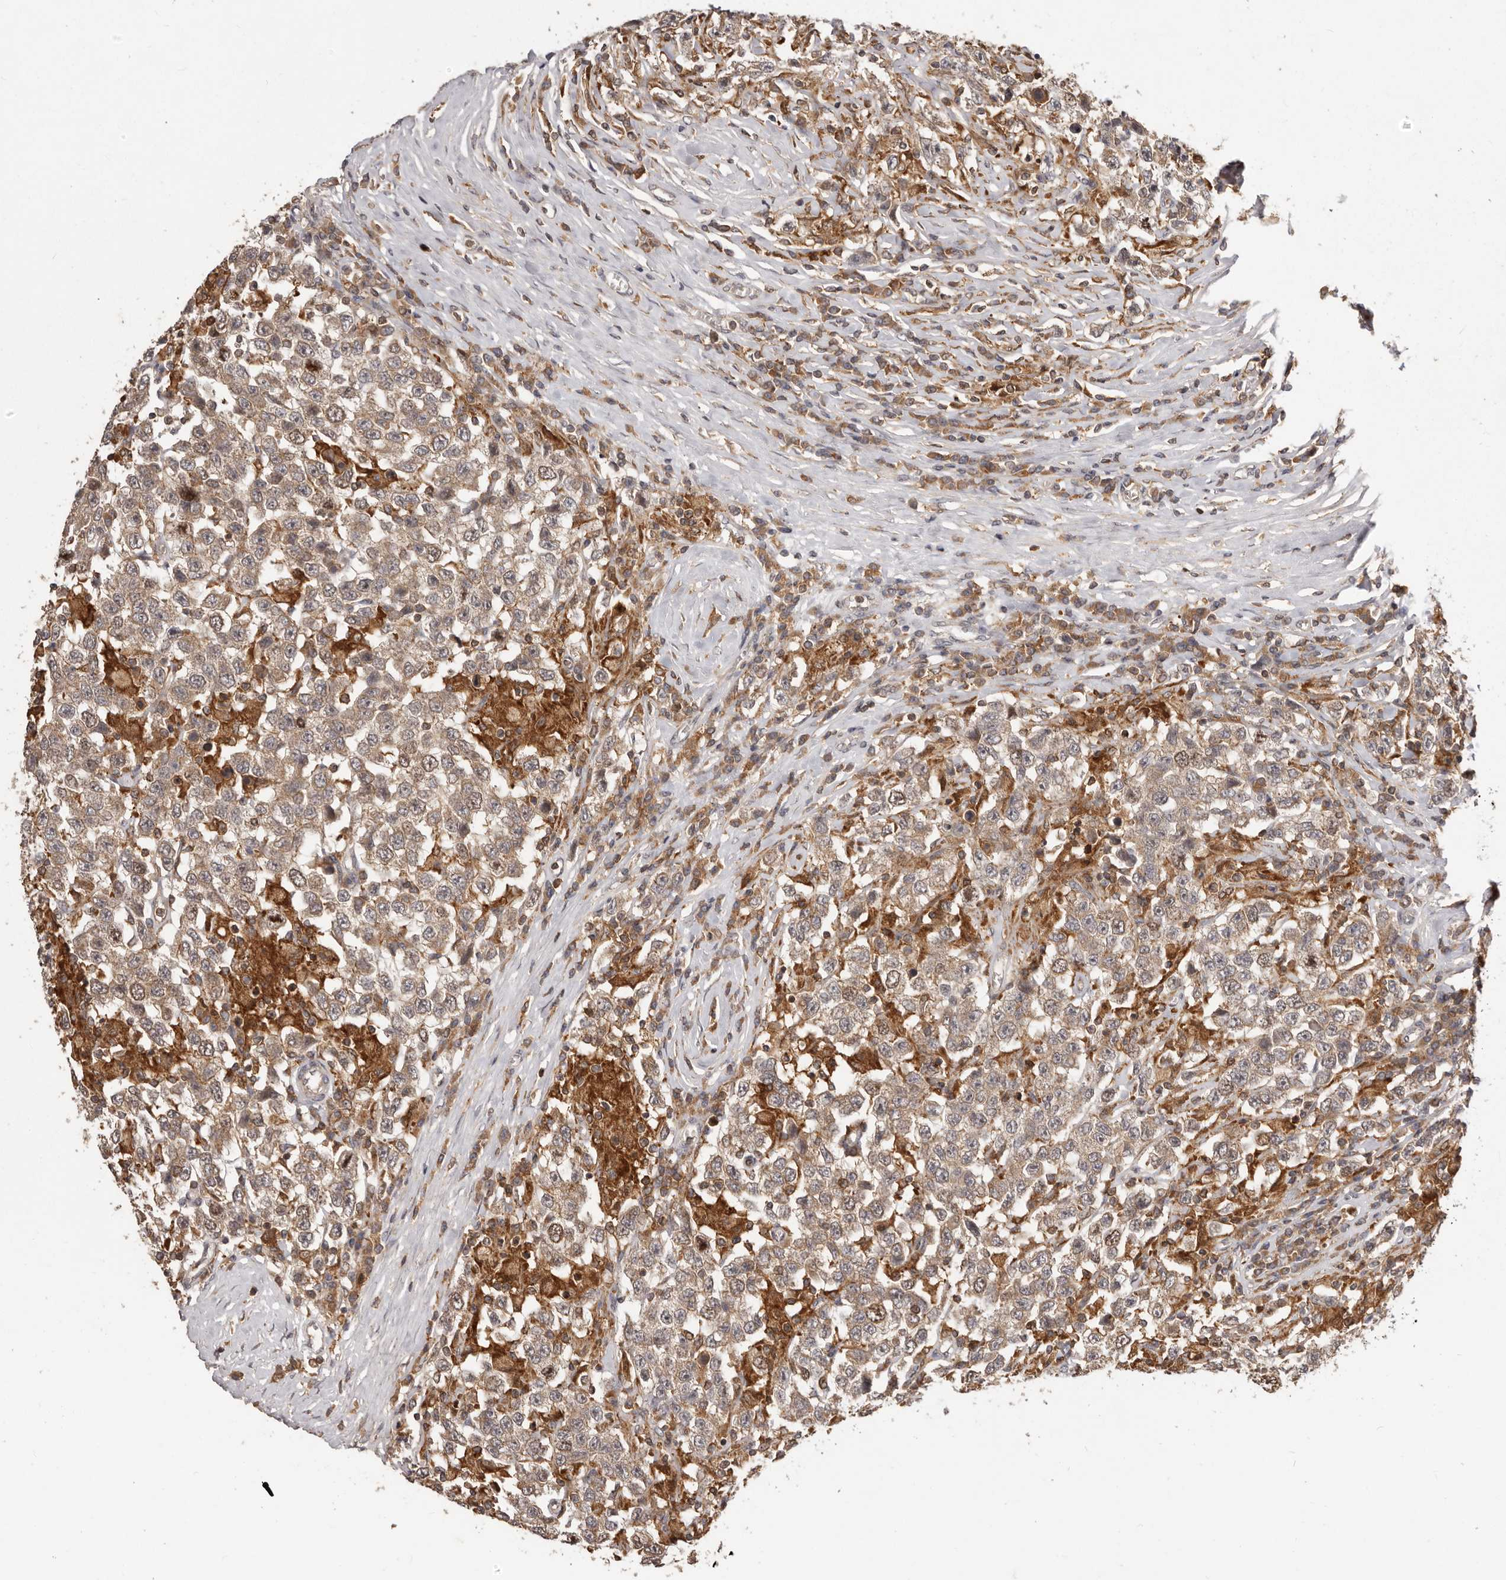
{"staining": {"intensity": "weak", "quantity": ">75%", "location": "cytoplasmic/membranous"}, "tissue": "testis cancer", "cell_type": "Tumor cells", "image_type": "cancer", "snomed": [{"axis": "morphology", "description": "Seminoma, NOS"}, {"axis": "topography", "description": "Testis"}], "caption": "A photomicrograph showing weak cytoplasmic/membranous expression in approximately >75% of tumor cells in testis seminoma, as visualized by brown immunohistochemical staining.", "gene": "RNF187", "patient": {"sex": "male", "age": 41}}